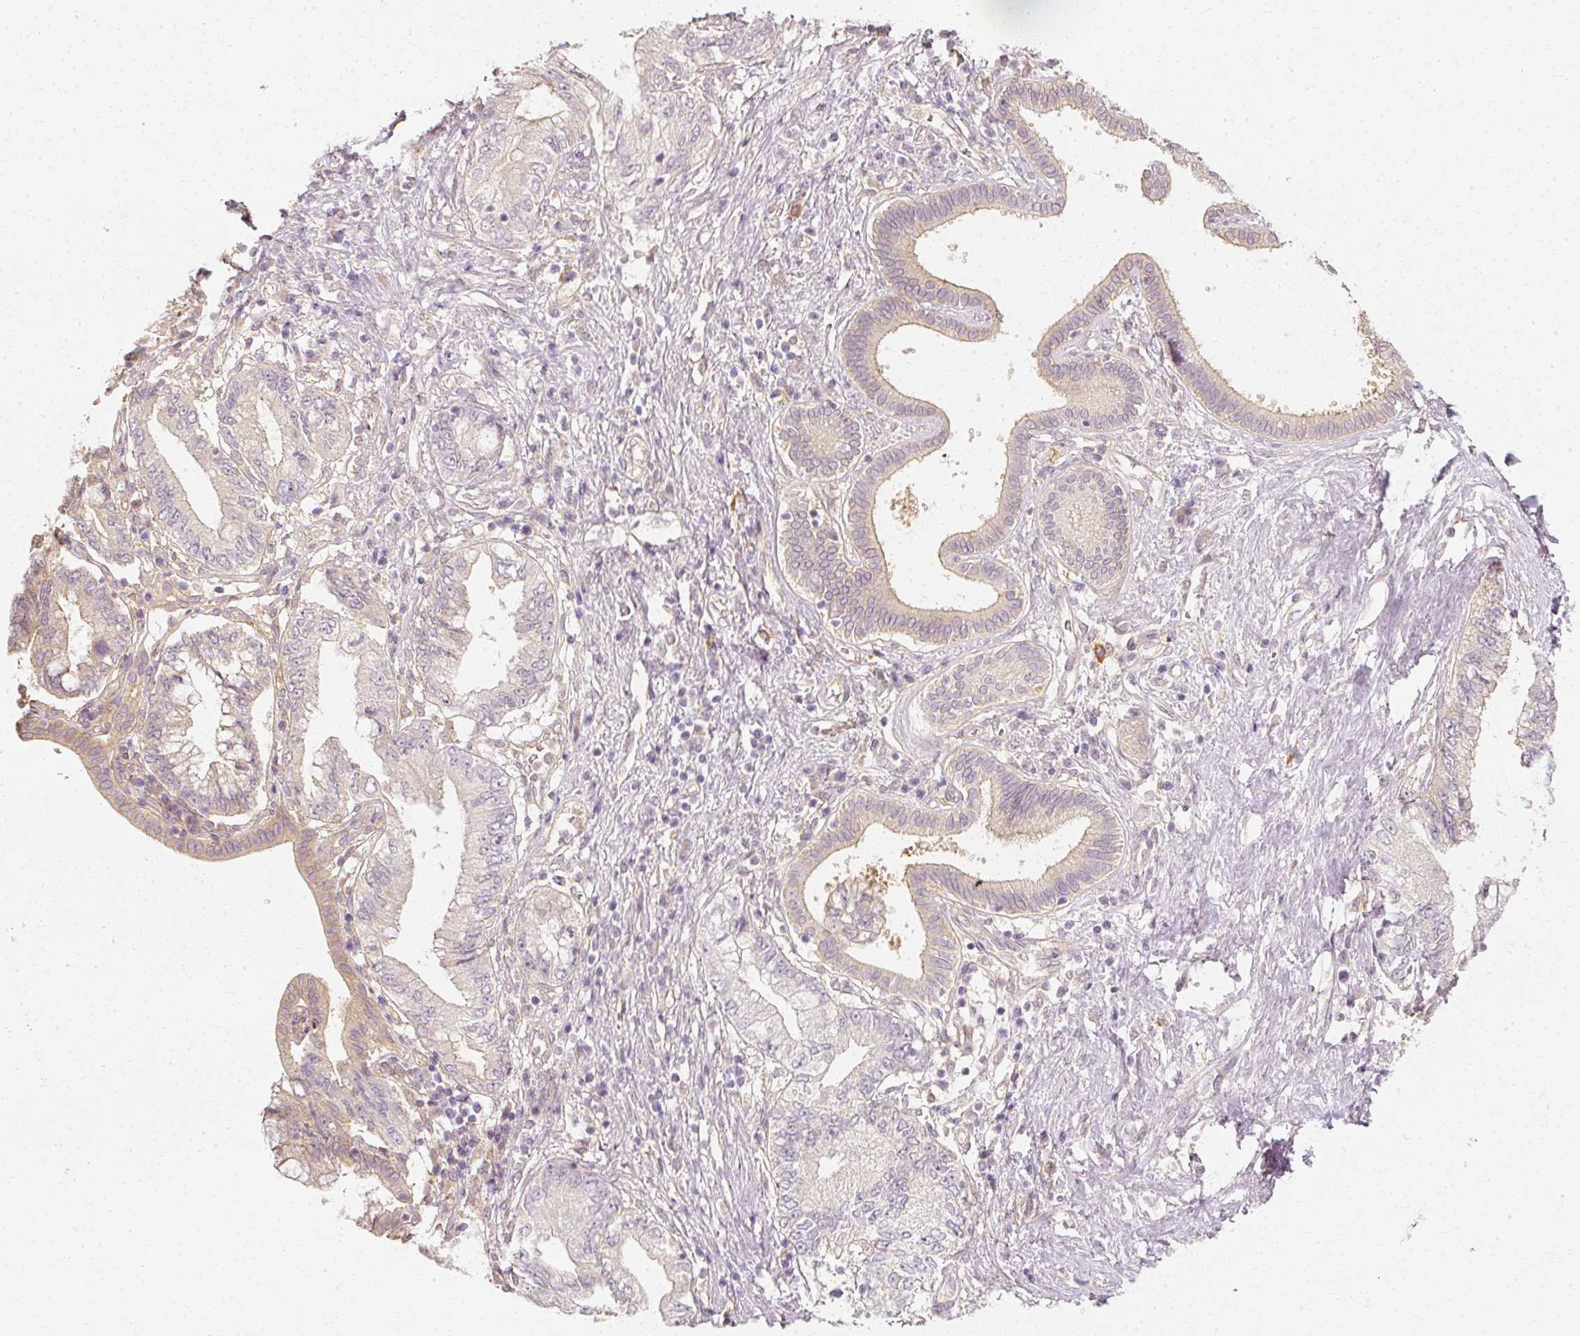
{"staining": {"intensity": "weak", "quantity": "<25%", "location": "cytoplasmic/membranous"}, "tissue": "pancreatic cancer", "cell_type": "Tumor cells", "image_type": "cancer", "snomed": [{"axis": "morphology", "description": "Adenocarcinoma, NOS"}, {"axis": "topography", "description": "Pancreas"}], "caption": "Immunohistochemistry (IHC) micrograph of neoplastic tissue: human pancreatic cancer (adenocarcinoma) stained with DAB exhibits no significant protein positivity in tumor cells.", "gene": "GNAQ", "patient": {"sex": "female", "age": 73}}